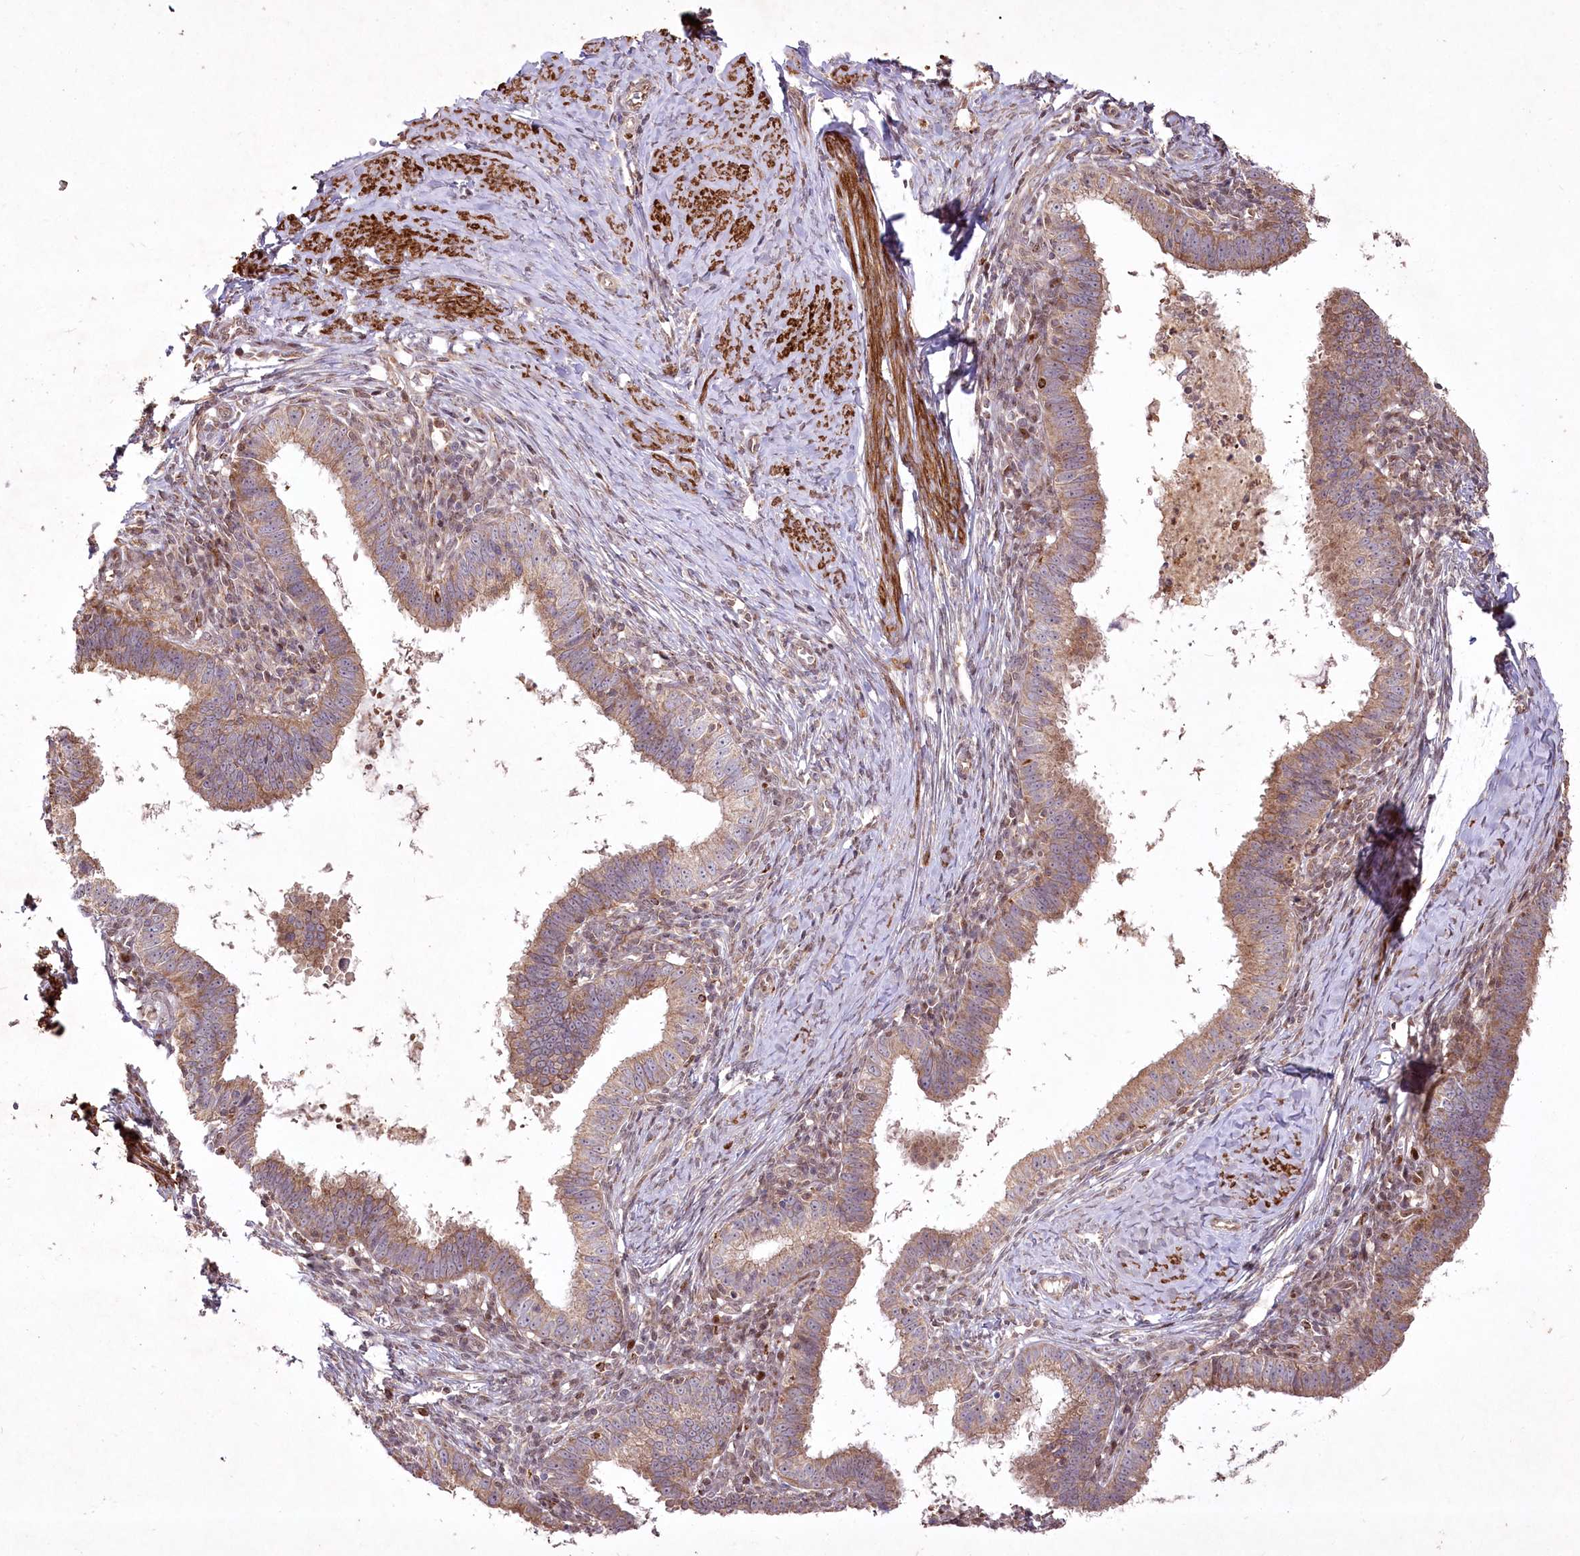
{"staining": {"intensity": "moderate", "quantity": ">75%", "location": "cytoplasmic/membranous"}, "tissue": "cervical cancer", "cell_type": "Tumor cells", "image_type": "cancer", "snomed": [{"axis": "morphology", "description": "Adenocarcinoma, NOS"}, {"axis": "topography", "description": "Cervix"}], "caption": "Protein staining of adenocarcinoma (cervical) tissue exhibits moderate cytoplasmic/membranous staining in about >75% of tumor cells. (Stains: DAB (3,3'-diaminobenzidine) in brown, nuclei in blue, Microscopy: brightfield microscopy at high magnification).", "gene": "PSTK", "patient": {"sex": "female", "age": 36}}